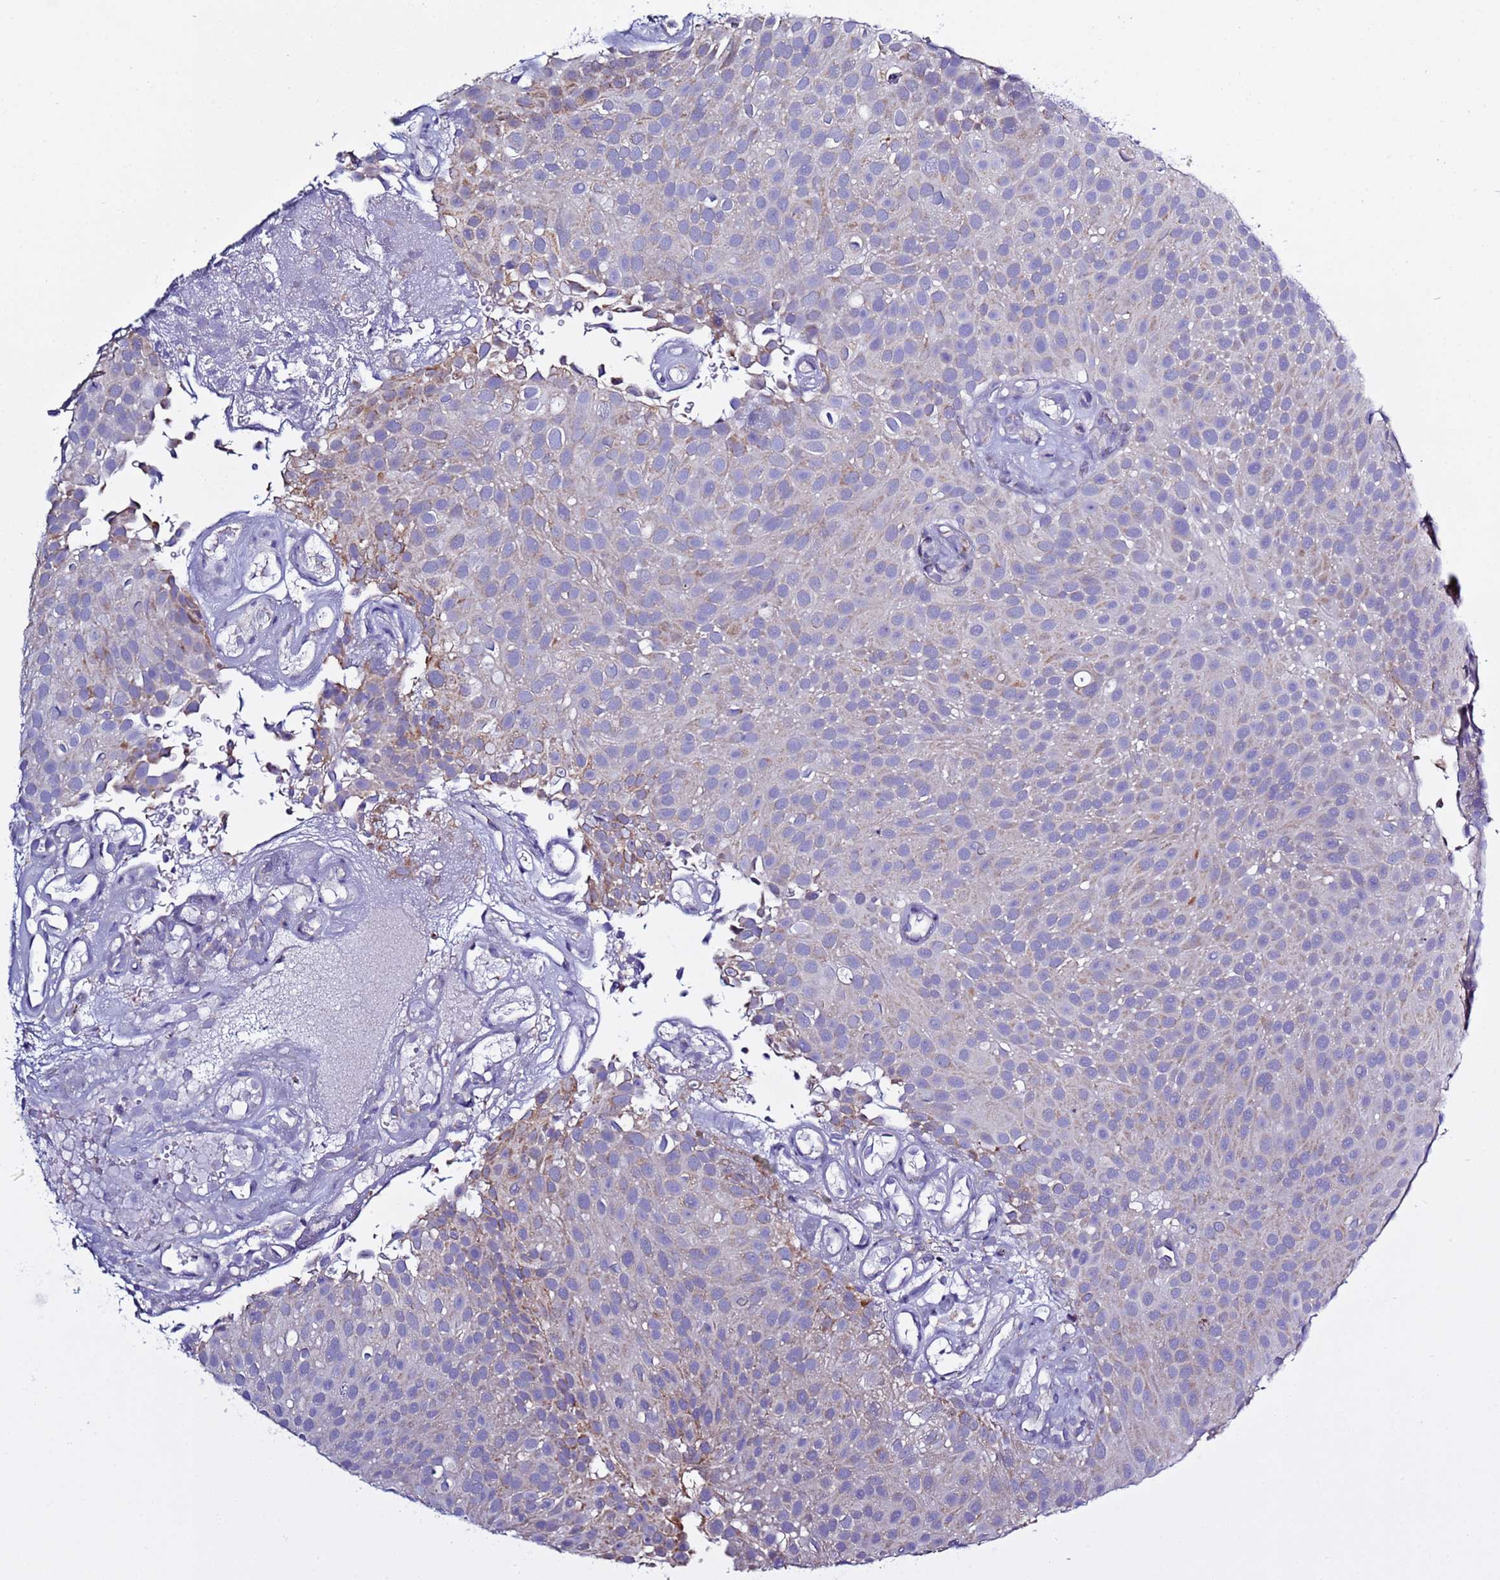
{"staining": {"intensity": "negative", "quantity": "none", "location": "none"}, "tissue": "urothelial cancer", "cell_type": "Tumor cells", "image_type": "cancer", "snomed": [{"axis": "morphology", "description": "Urothelial carcinoma, Low grade"}, {"axis": "topography", "description": "Urinary bladder"}], "caption": "DAB (3,3'-diaminobenzidine) immunohistochemical staining of human urothelial cancer demonstrates no significant staining in tumor cells.", "gene": "ABHD17B", "patient": {"sex": "male", "age": 78}}